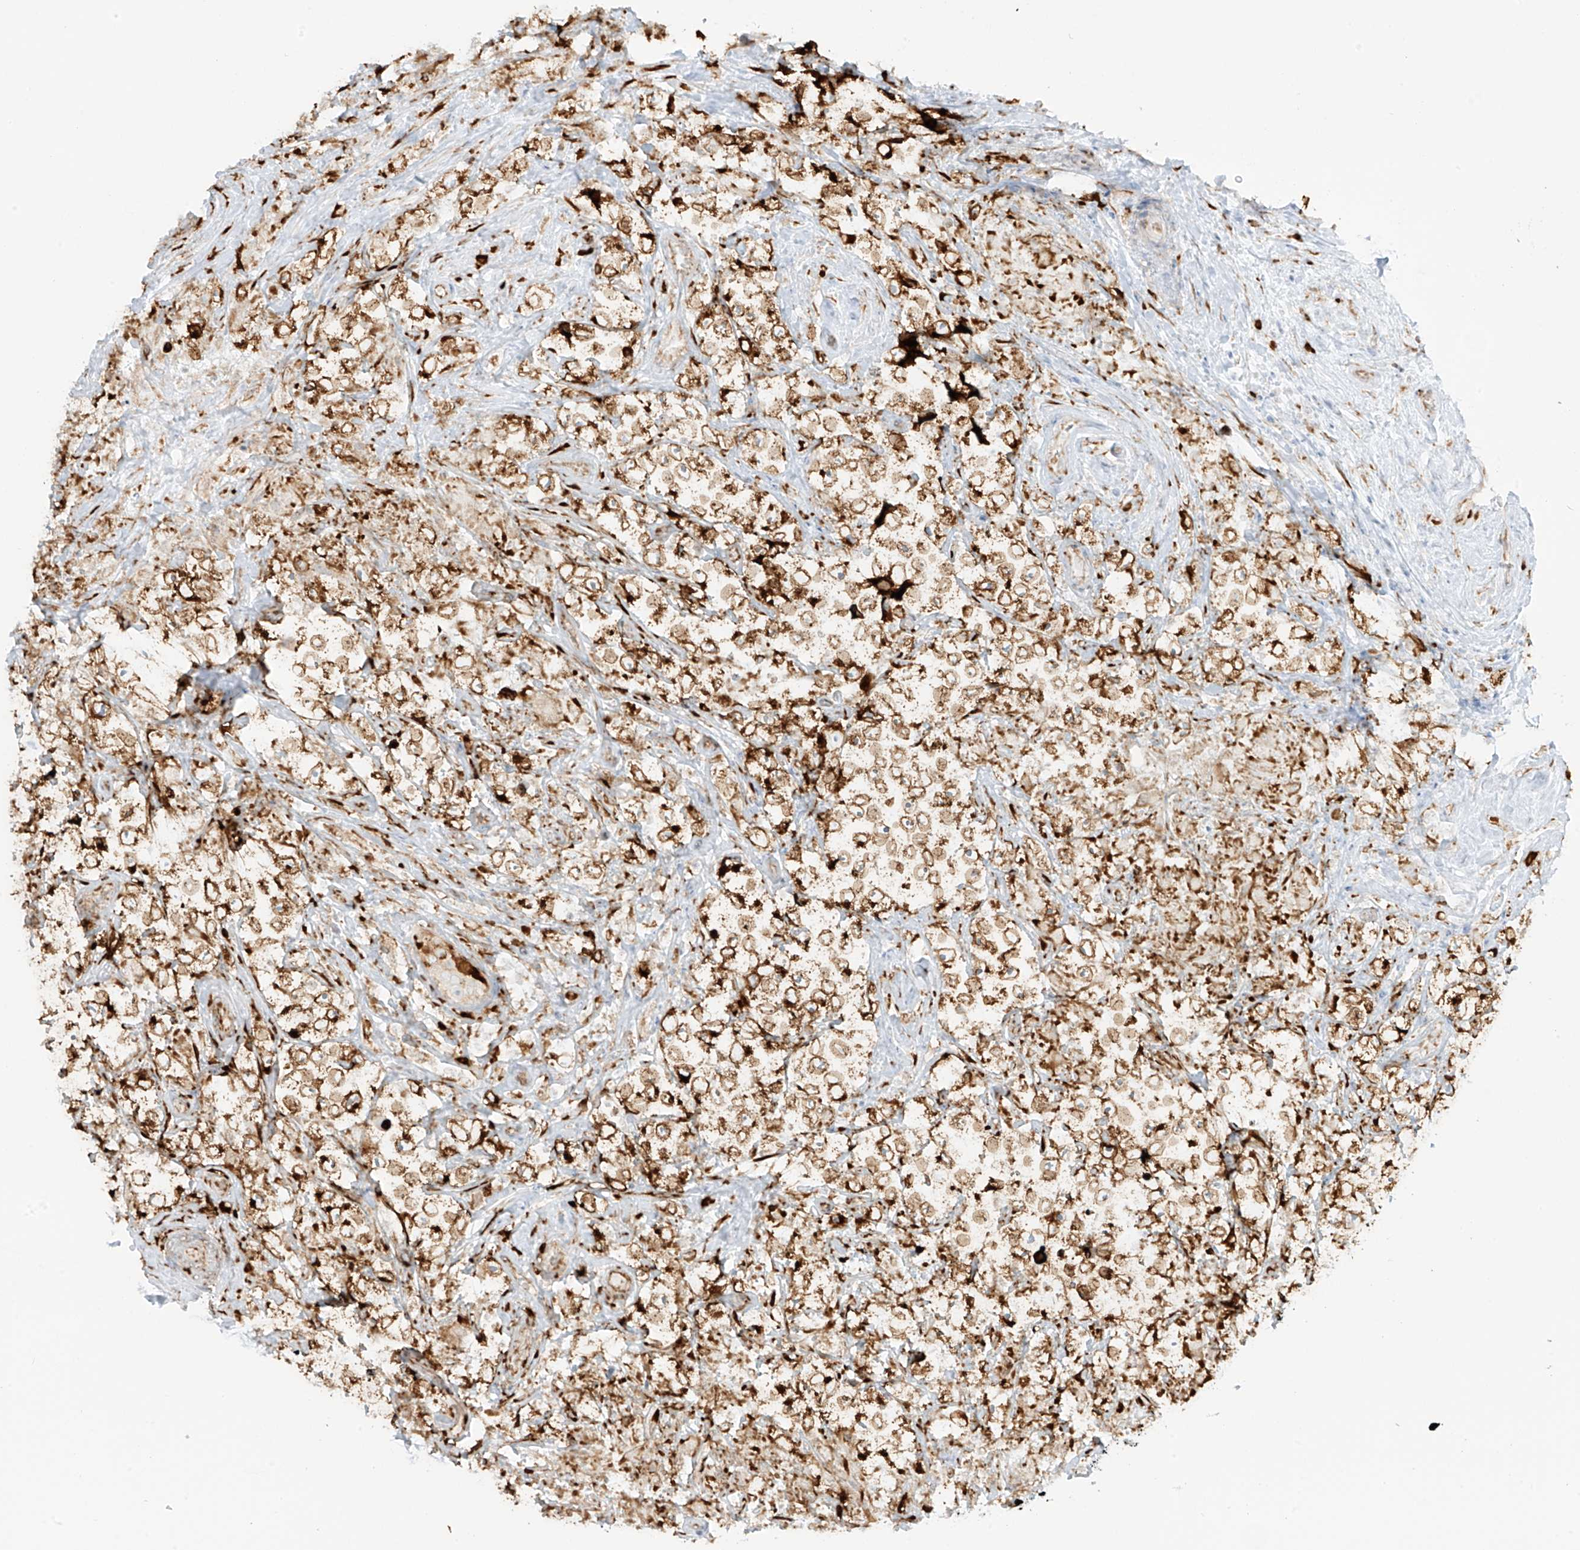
{"staining": {"intensity": "strong", "quantity": ">75%", "location": "cytoplasmic/membranous"}, "tissue": "testis cancer", "cell_type": "Tumor cells", "image_type": "cancer", "snomed": [{"axis": "morphology", "description": "Seminoma, NOS"}, {"axis": "topography", "description": "Testis"}], "caption": "Tumor cells exhibit high levels of strong cytoplasmic/membranous expression in about >75% of cells in human testis cancer (seminoma). The protein is shown in brown color, while the nuclei are stained blue.", "gene": "LRRC59", "patient": {"sex": "male", "age": 49}}